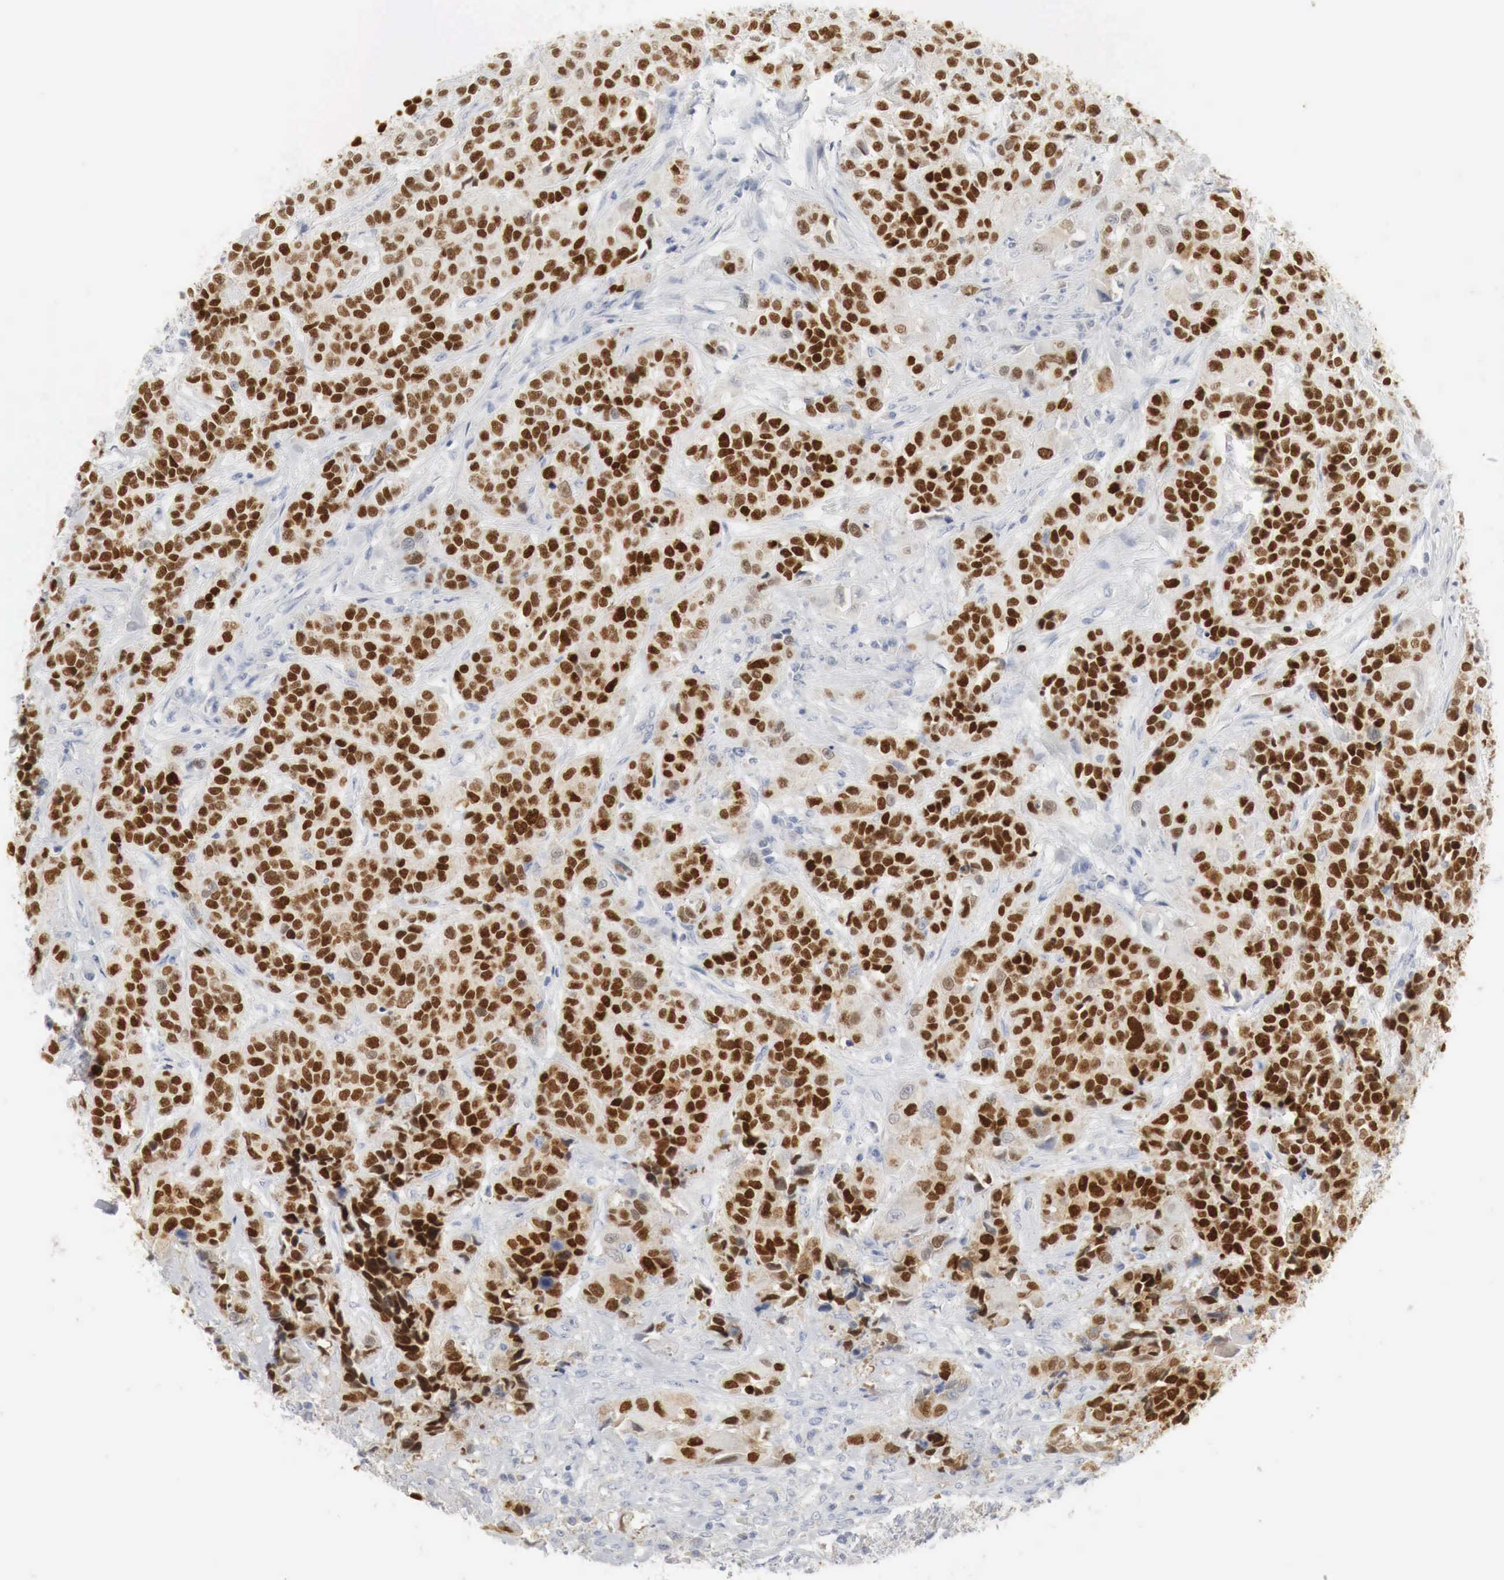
{"staining": {"intensity": "strong", "quantity": ">75%", "location": "nuclear"}, "tissue": "urothelial cancer", "cell_type": "Tumor cells", "image_type": "cancer", "snomed": [{"axis": "morphology", "description": "Urothelial carcinoma, High grade"}, {"axis": "topography", "description": "Urinary bladder"}], "caption": "IHC staining of urothelial carcinoma (high-grade), which exhibits high levels of strong nuclear expression in about >75% of tumor cells indicating strong nuclear protein staining. The staining was performed using DAB (3,3'-diaminobenzidine) (brown) for protein detection and nuclei were counterstained in hematoxylin (blue).", "gene": "TP63", "patient": {"sex": "female", "age": 81}}